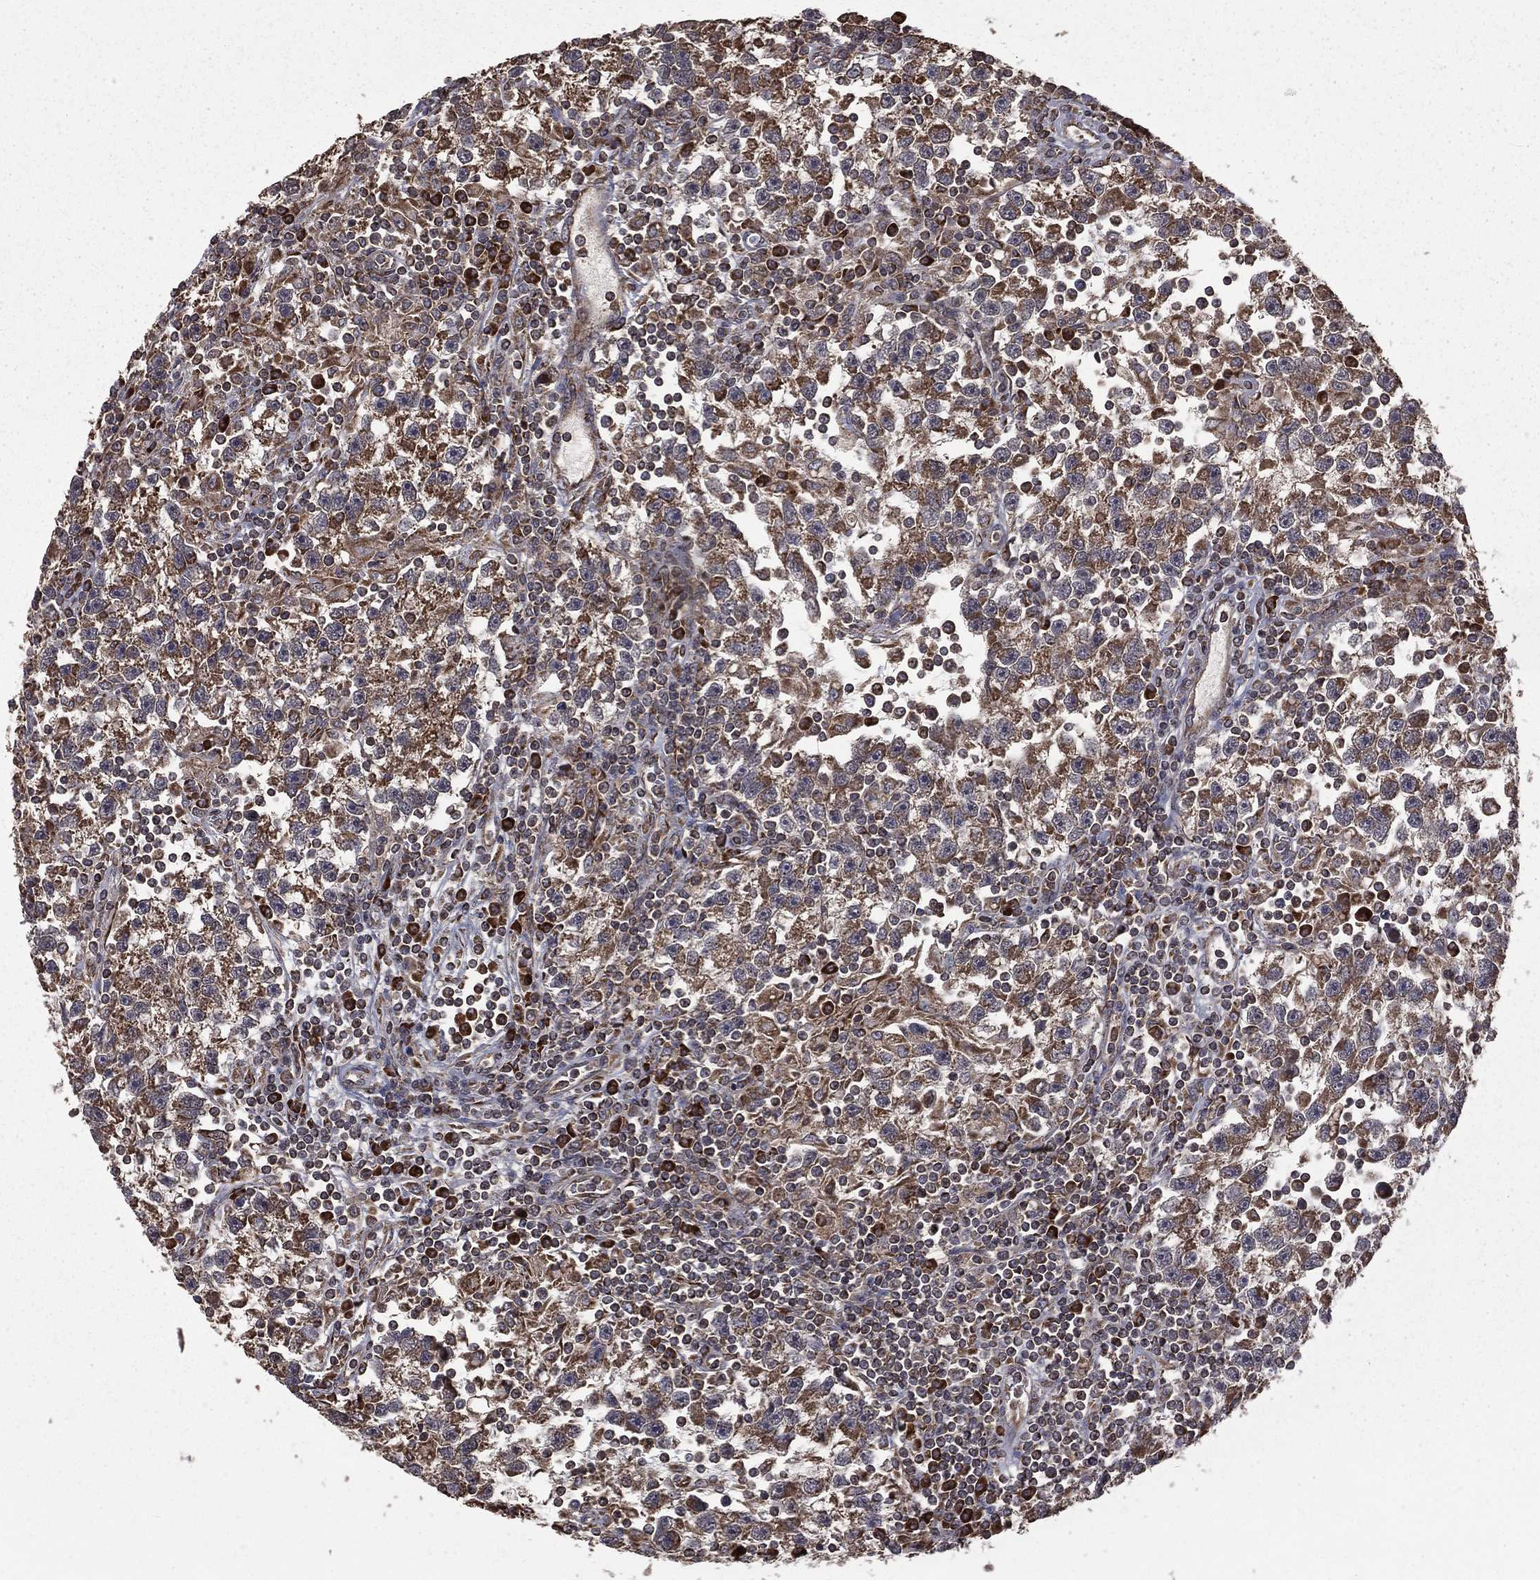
{"staining": {"intensity": "strong", "quantity": ">75%", "location": "cytoplasmic/membranous"}, "tissue": "testis cancer", "cell_type": "Tumor cells", "image_type": "cancer", "snomed": [{"axis": "morphology", "description": "Seminoma, NOS"}, {"axis": "topography", "description": "Testis"}], "caption": "An IHC histopathology image of neoplastic tissue is shown. Protein staining in brown highlights strong cytoplasmic/membranous positivity in seminoma (testis) within tumor cells.", "gene": "OLFML1", "patient": {"sex": "male", "age": 47}}